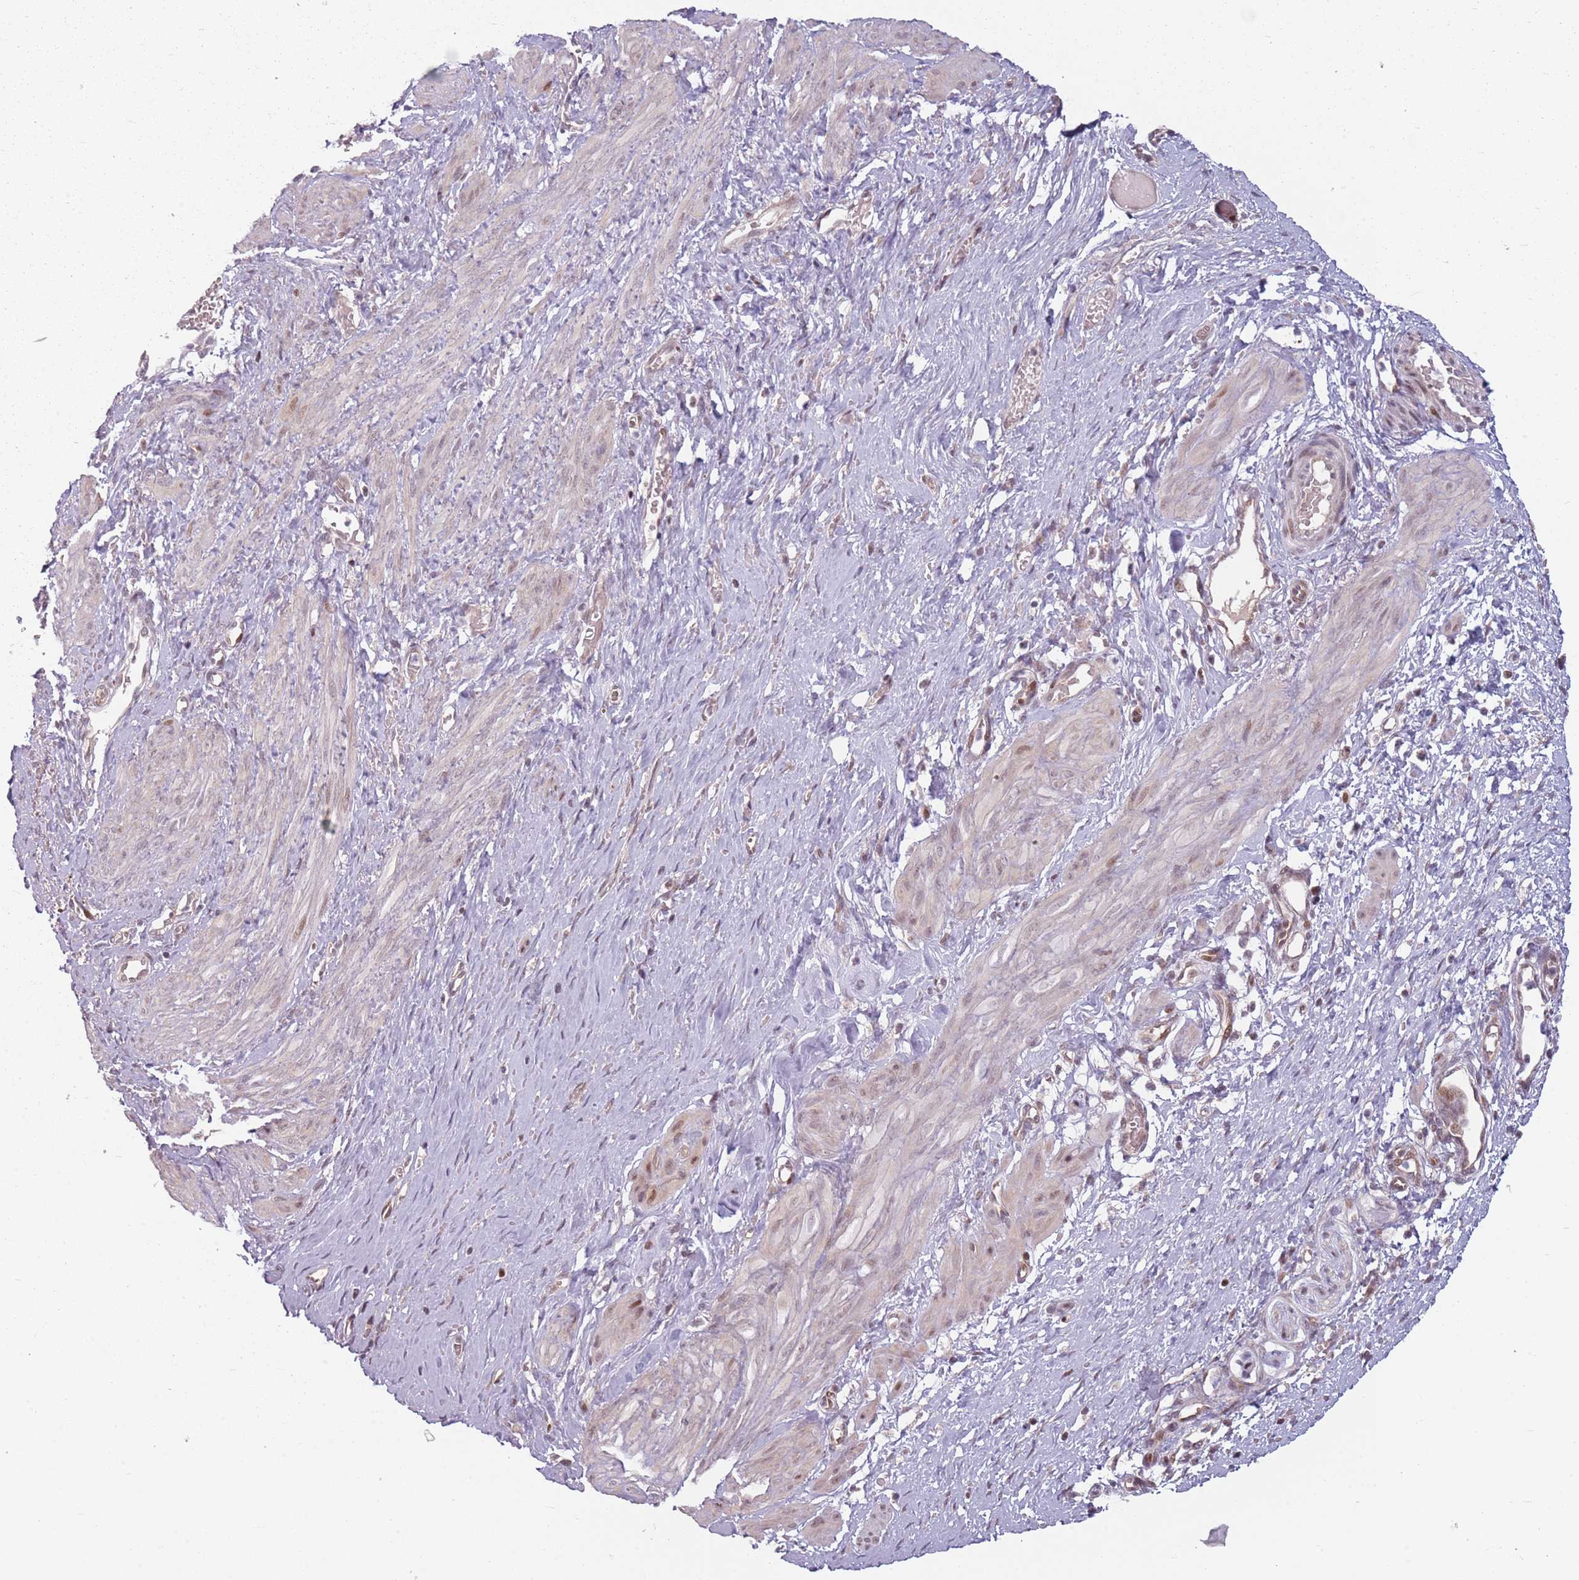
{"staining": {"intensity": "weak", "quantity": "25%-75%", "location": "cytoplasmic/membranous,nuclear"}, "tissue": "smooth muscle", "cell_type": "Smooth muscle cells", "image_type": "normal", "snomed": [{"axis": "morphology", "description": "Normal tissue, NOS"}, {"axis": "topography", "description": "Endometrium"}], "caption": "Smooth muscle stained with DAB IHC demonstrates low levels of weak cytoplasmic/membranous,nuclear positivity in about 25%-75% of smooth muscle cells. (DAB = brown stain, brightfield microscopy at high magnification).", "gene": "ADGRG1", "patient": {"sex": "female", "age": 33}}